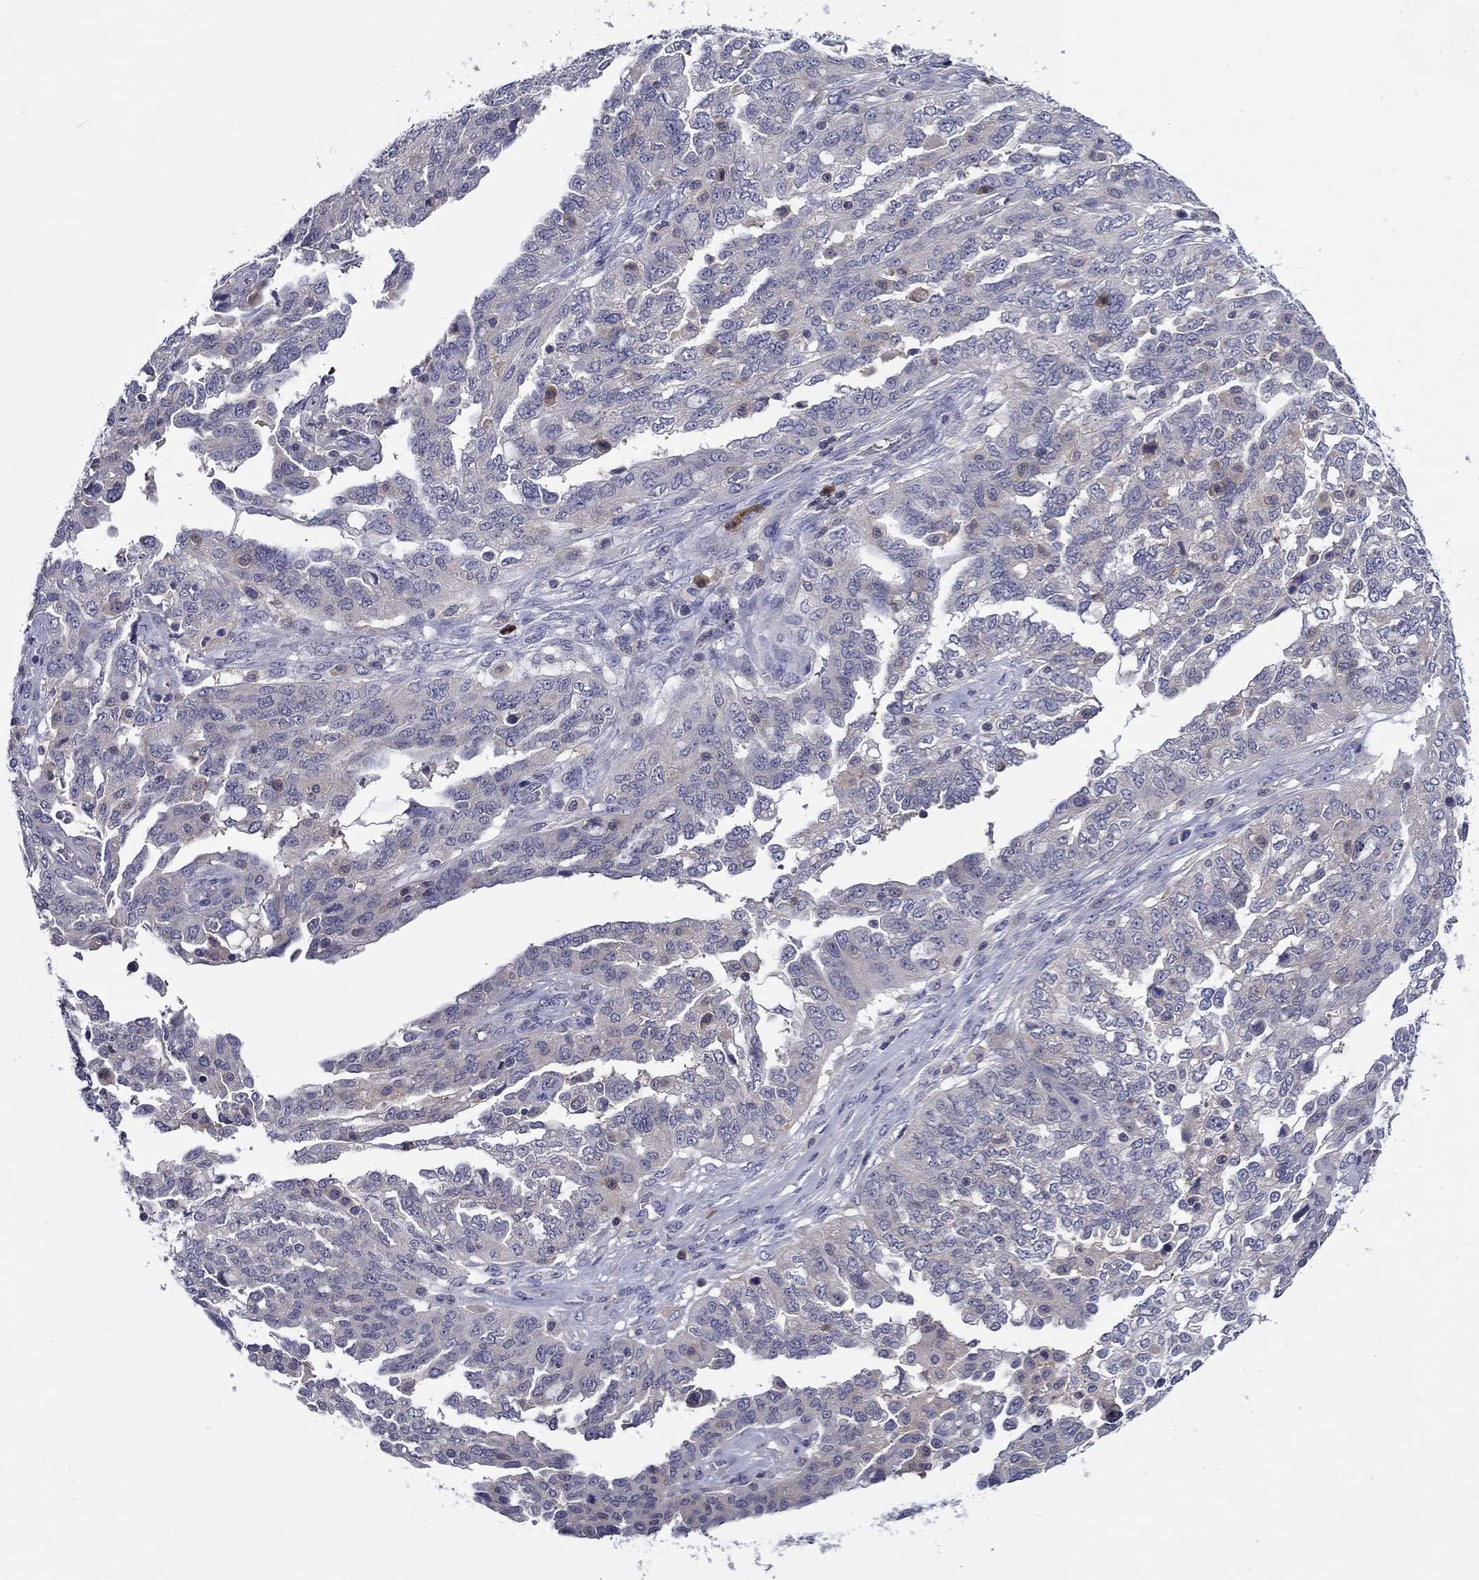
{"staining": {"intensity": "negative", "quantity": "none", "location": "none"}, "tissue": "ovarian cancer", "cell_type": "Tumor cells", "image_type": "cancer", "snomed": [{"axis": "morphology", "description": "Cystadenocarcinoma, serous, NOS"}, {"axis": "topography", "description": "Ovary"}], "caption": "DAB (3,3'-diaminobenzidine) immunohistochemical staining of human serous cystadenocarcinoma (ovarian) demonstrates no significant expression in tumor cells.", "gene": "POU2F2", "patient": {"sex": "female", "age": 67}}